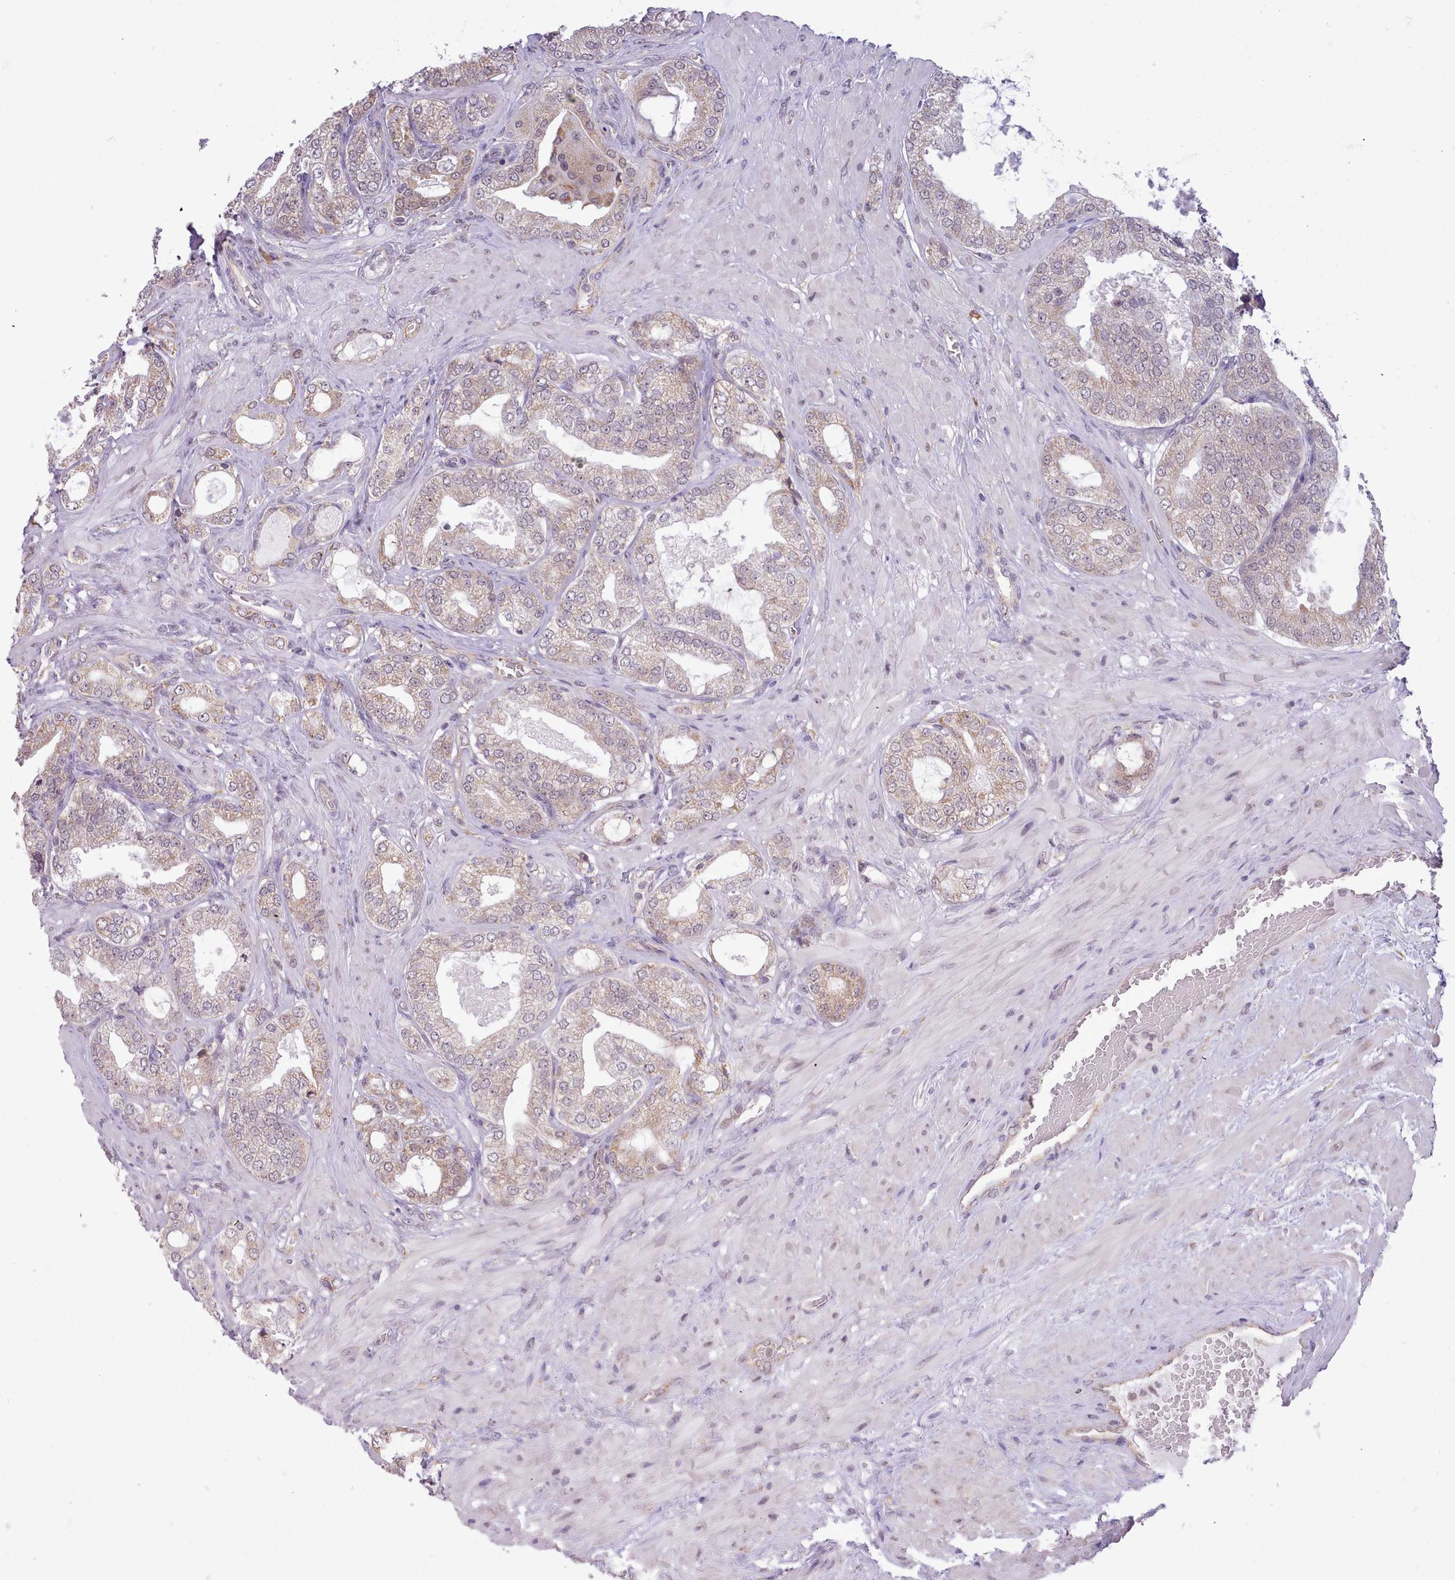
{"staining": {"intensity": "weak", "quantity": ">75%", "location": "cytoplasmic/membranous"}, "tissue": "prostate cancer", "cell_type": "Tumor cells", "image_type": "cancer", "snomed": [{"axis": "morphology", "description": "Adenocarcinoma, Low grade"}, {"axis": "topography", "description": "Prostate"}], "caption": "Prostate low-grade adenocarcinoma stained with DAB IHC demonstrates low levels of weak cytoplasmic/membranous staining in approximately >75% of tumor cells.", "gene": "SEC61B", "patient": {"sex": "male", "age": 63}}